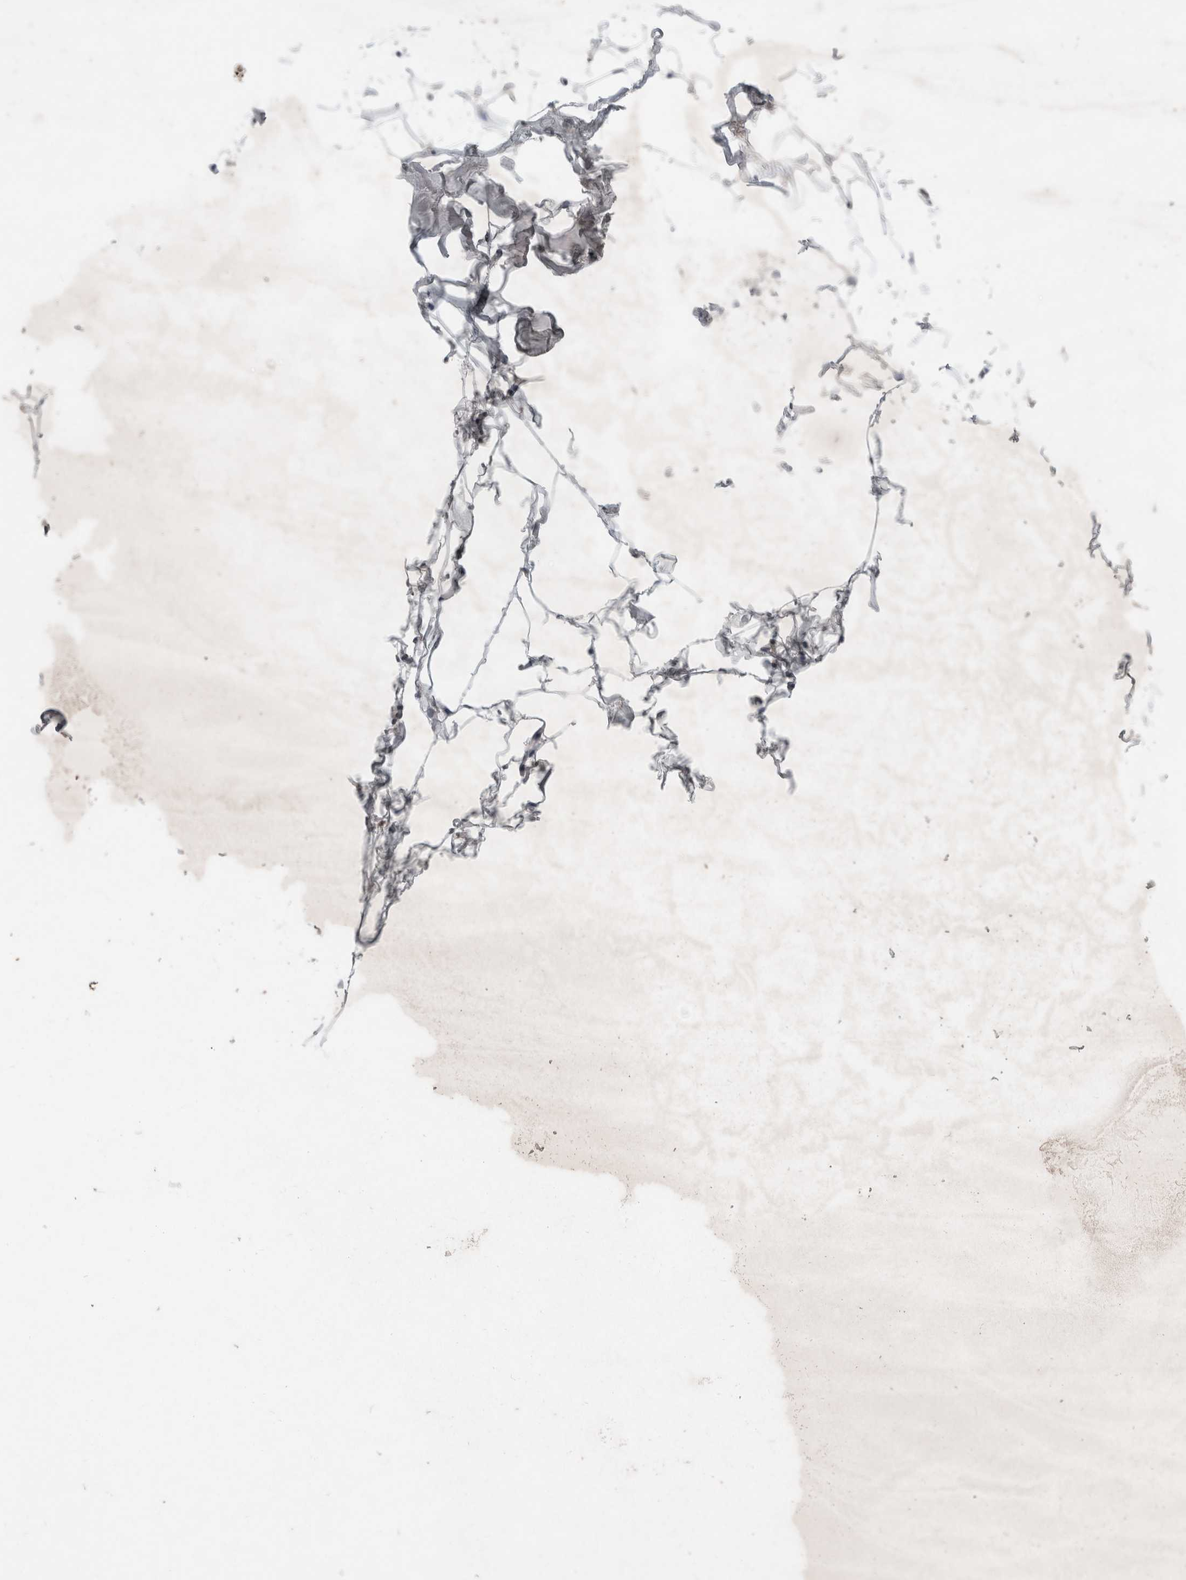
{"staining": {"intensity": "negative", "quantity": "none", "location": "none"}, "tissue": "adipose tissue", "cell_type": "Adipocytes", "image_type": "normal", "snomed": [{"axis": "morphology", "description": "Normal tissue, NOS"}, {"axis": "morphology", "description": "Fibrosis, NOS"}, {"axis": "topography", "description": "Breast"}, {"axis": "topography", "description": "Adipose tissue"}], "caption": "Immunohistochemistry of benign human adipose tissue exhibits no positivity in adipocytes.", "gene": "RASAL2", "patient": {"sex": "female", "age": 39}}